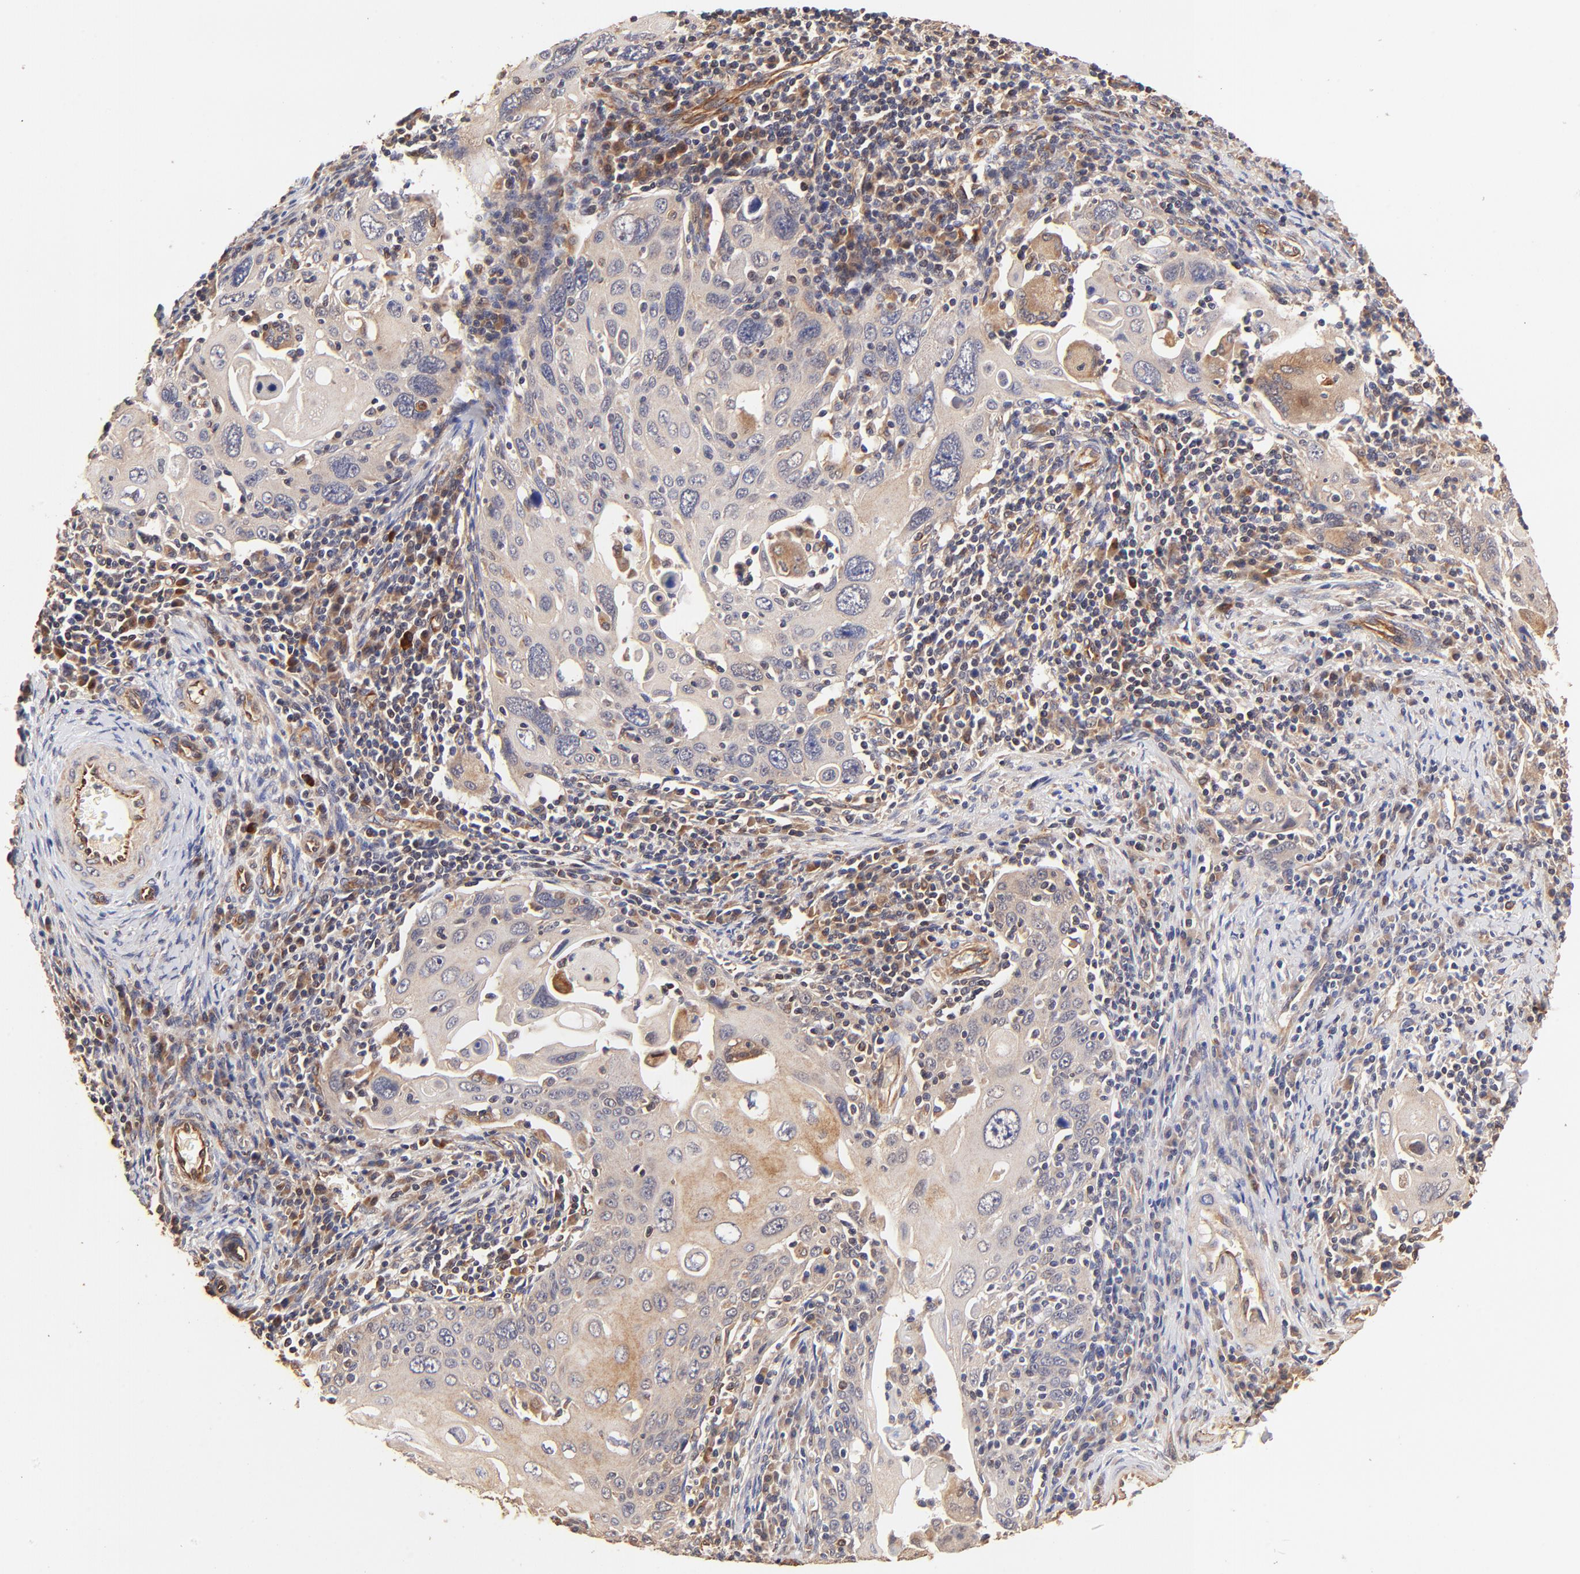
{"staining": {"intensity": "weak", "quantity": ">75%", "location": "cytoplasmic/membranous"}, "tissue": "cervical cancer", "cell_type": "Tumor cells", "image_type": "cancer", "snomed": [{"axis": "morphology", "description": "Squamous cell carcinoma, NOS"}, {"axis": "topography", "description": "Cervix"}], "caption": "Immunohistochemistry image of human cervical squamous cell carcinoma stained for a protein (brown), which exhibits low levels of weak cytoplasmic/membranous positivity in approximately >75% of tumor cells.", "gene": "TNFAIP3", "patient": {"sex": "female", "age": 54}}